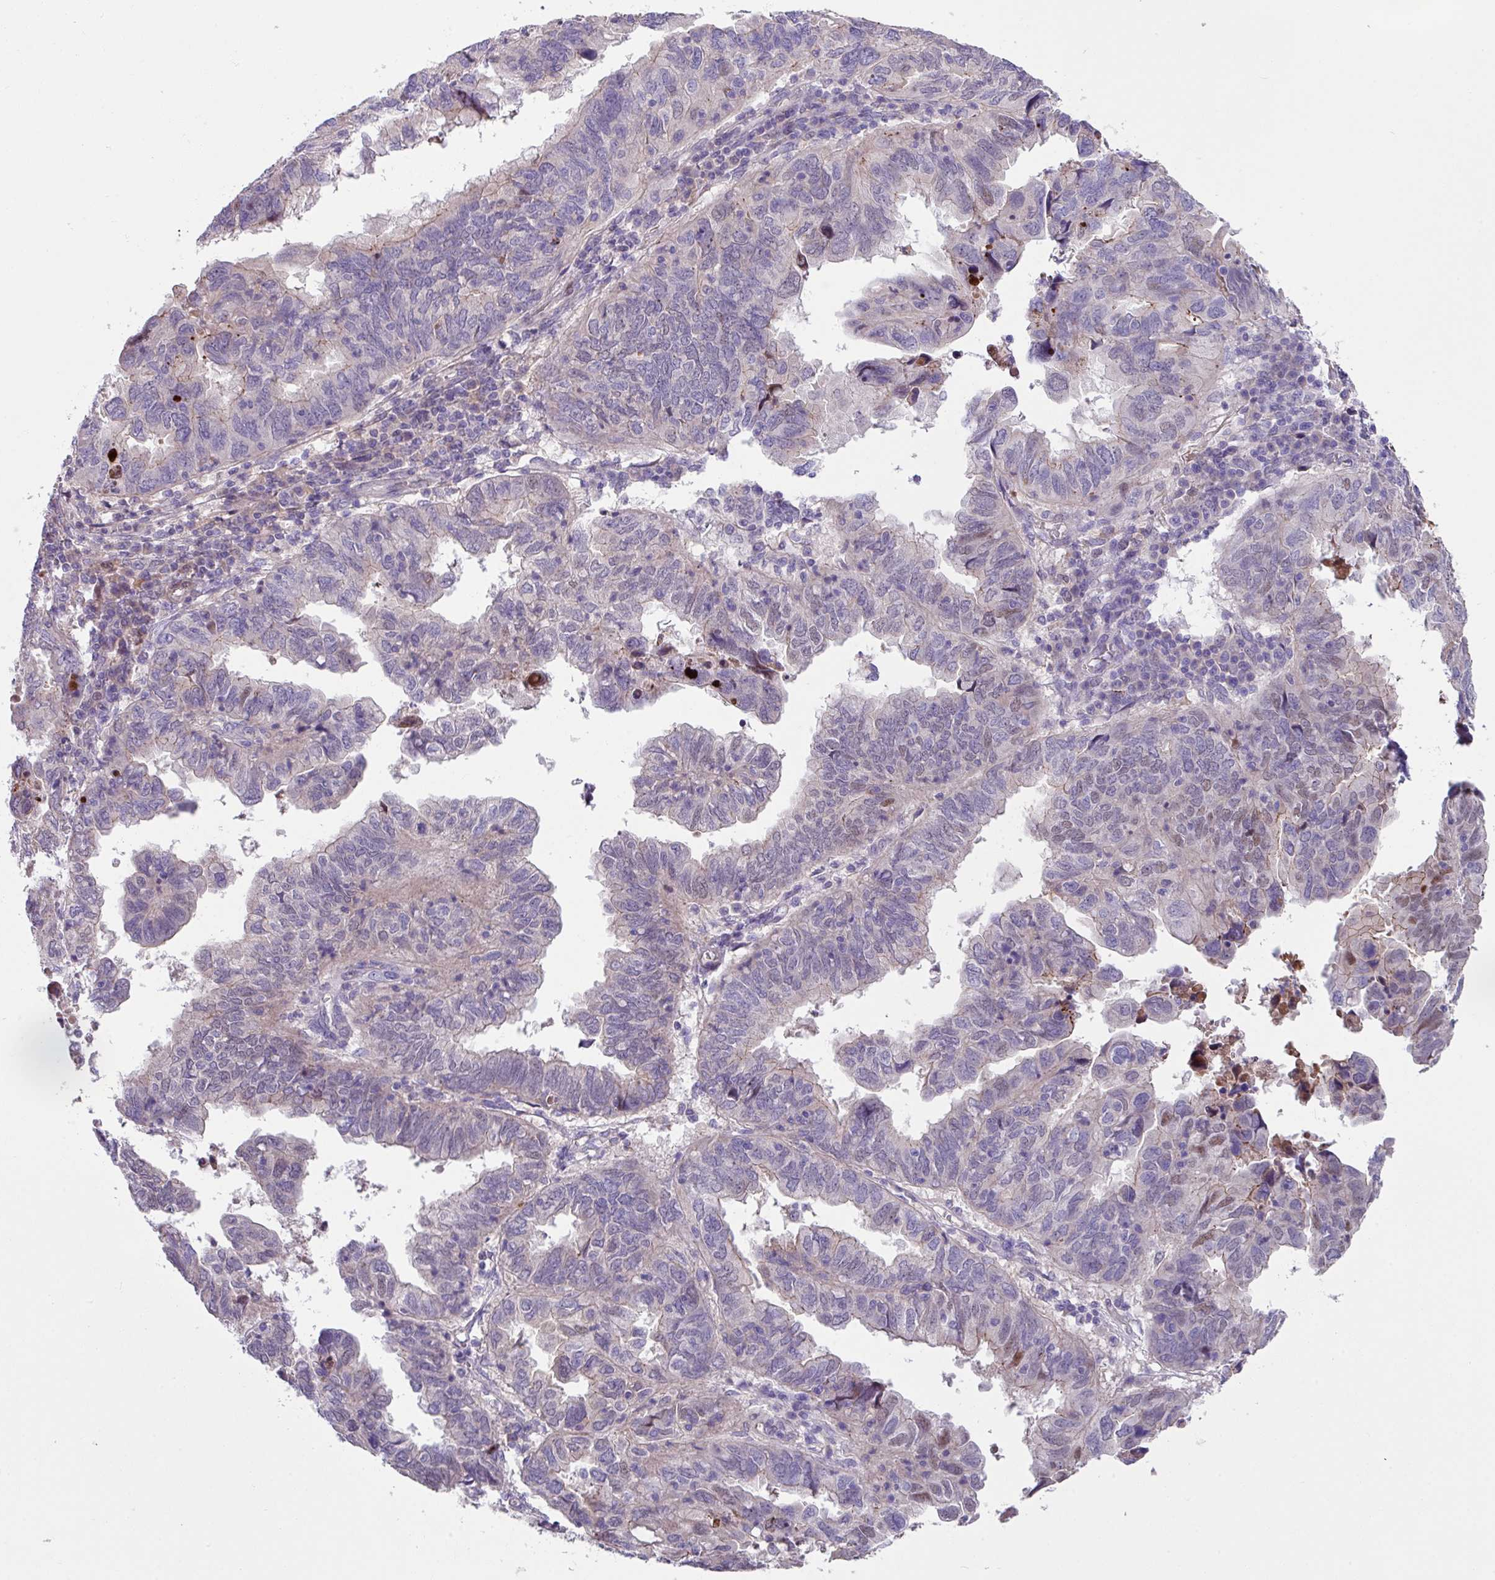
{"staining": {"intensity": "moderate", "quantity": "<25%", "location": "cytoplasmic/membranous"}, "tissue": "endometrial cancer", "cell_type": "Tumor cells", "image_type": "cancer", "snomed": [{"axis": "morphology", "description": "Adenocarcinoma, NOS"}, {"axis": "topography", "description": "Uterus"}], "caption": "IHC (DAB (3,3'-diaminobenzidine)) staining of endometrial cancer (adenocarcinoma) reveals moderate cytoplasmic/membranous protein expression in about <25% of tumor cells.", "gene": "IQCJ", "patient": {"sex": "female", "age": 77}}